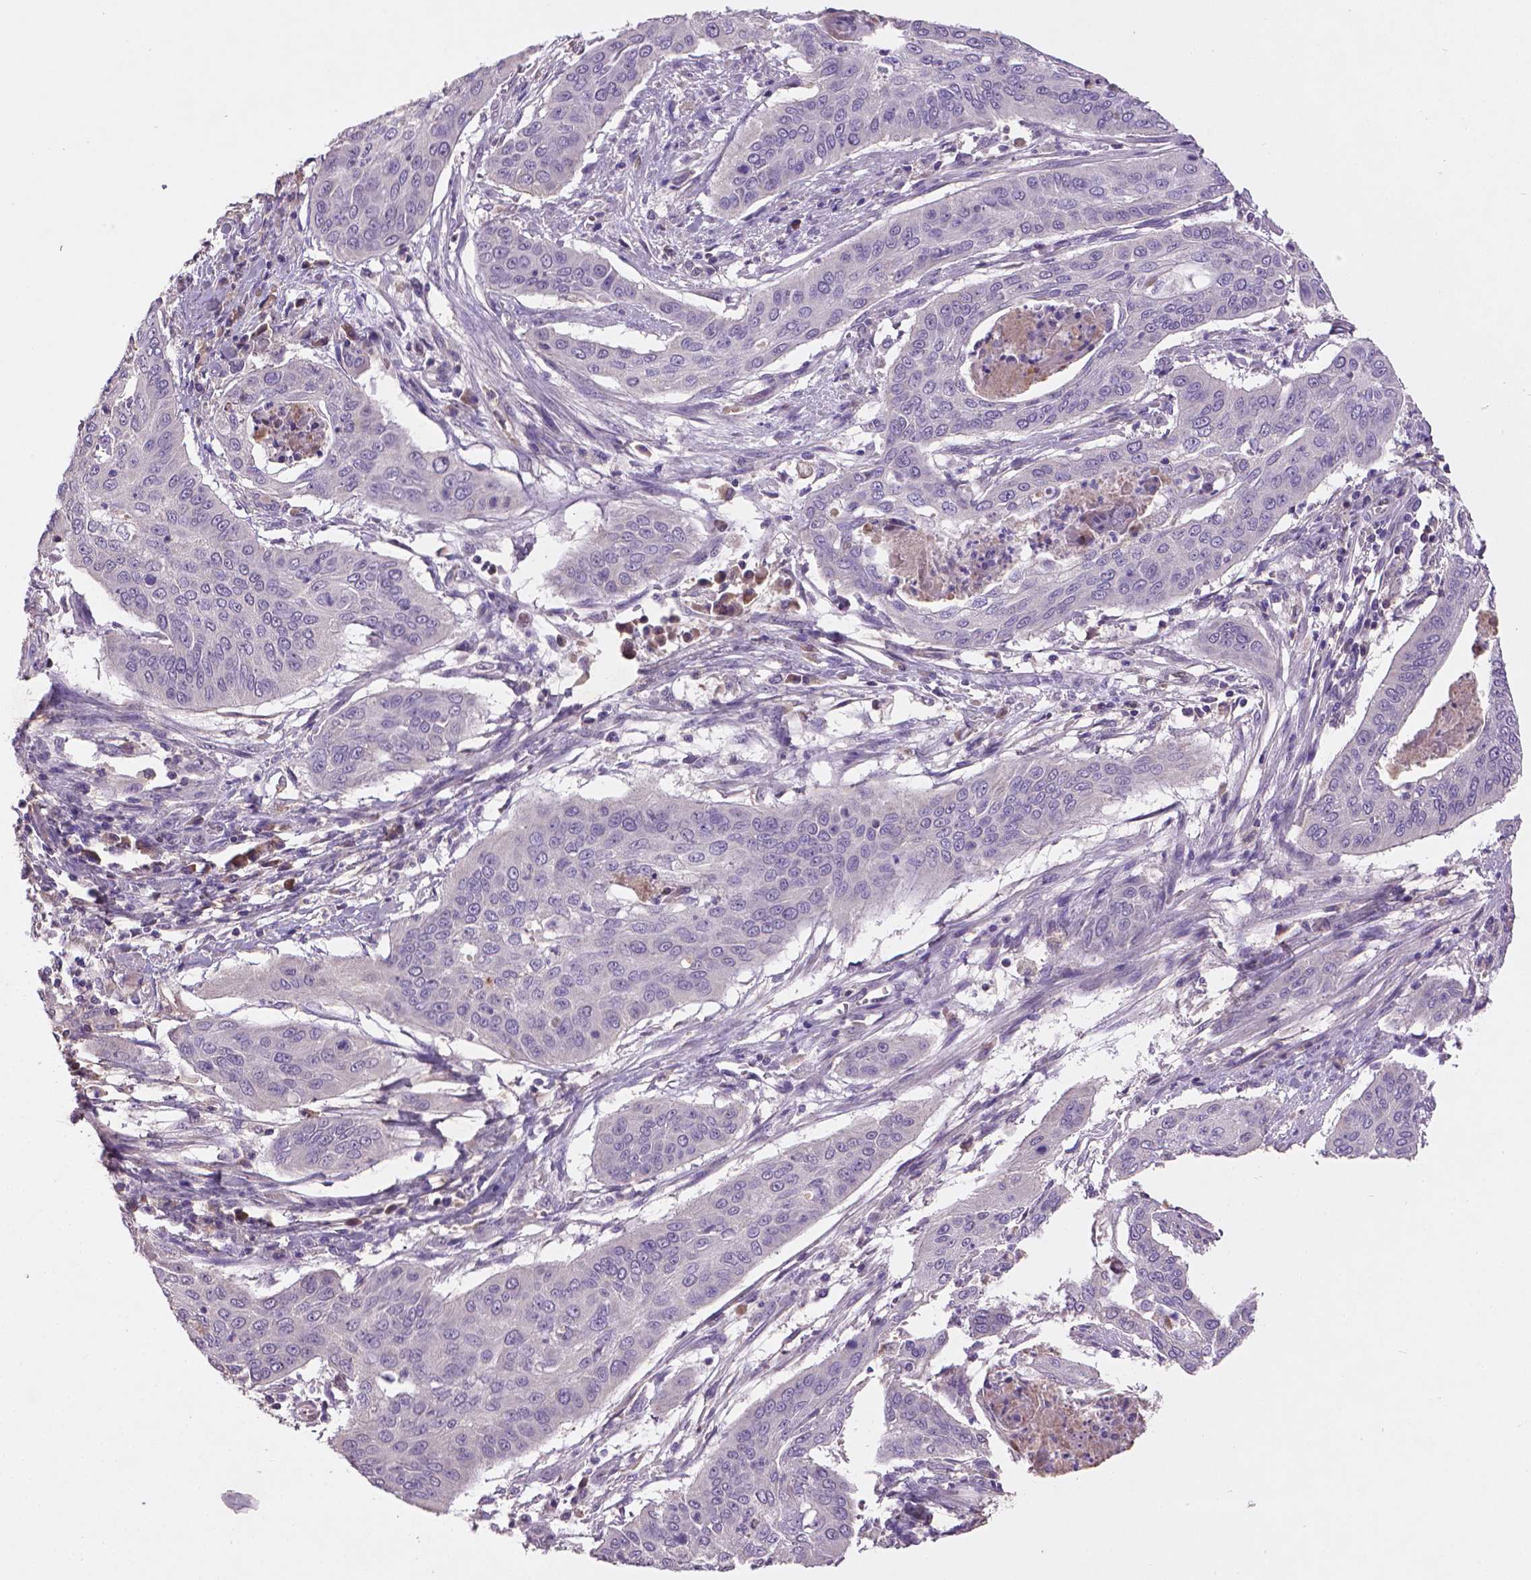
{"staining": {"intensity": "negative", "quantity": "none", "location": "none"}, "tissue": "cervical cancer", "cell_type": "Tumor cells", "image_type": "cancer", "snomed": [{"axis": "morphology", "description": "Squamous cell carcinoma, NOS"}, {"axis": "topography", "description": "Cervix"}], "caption": "Micrograph shows no significant protein expression in tumor cells of cervical cancer.", "gene": "SOX17", "patient": {"sex": "female", "age": 39}}